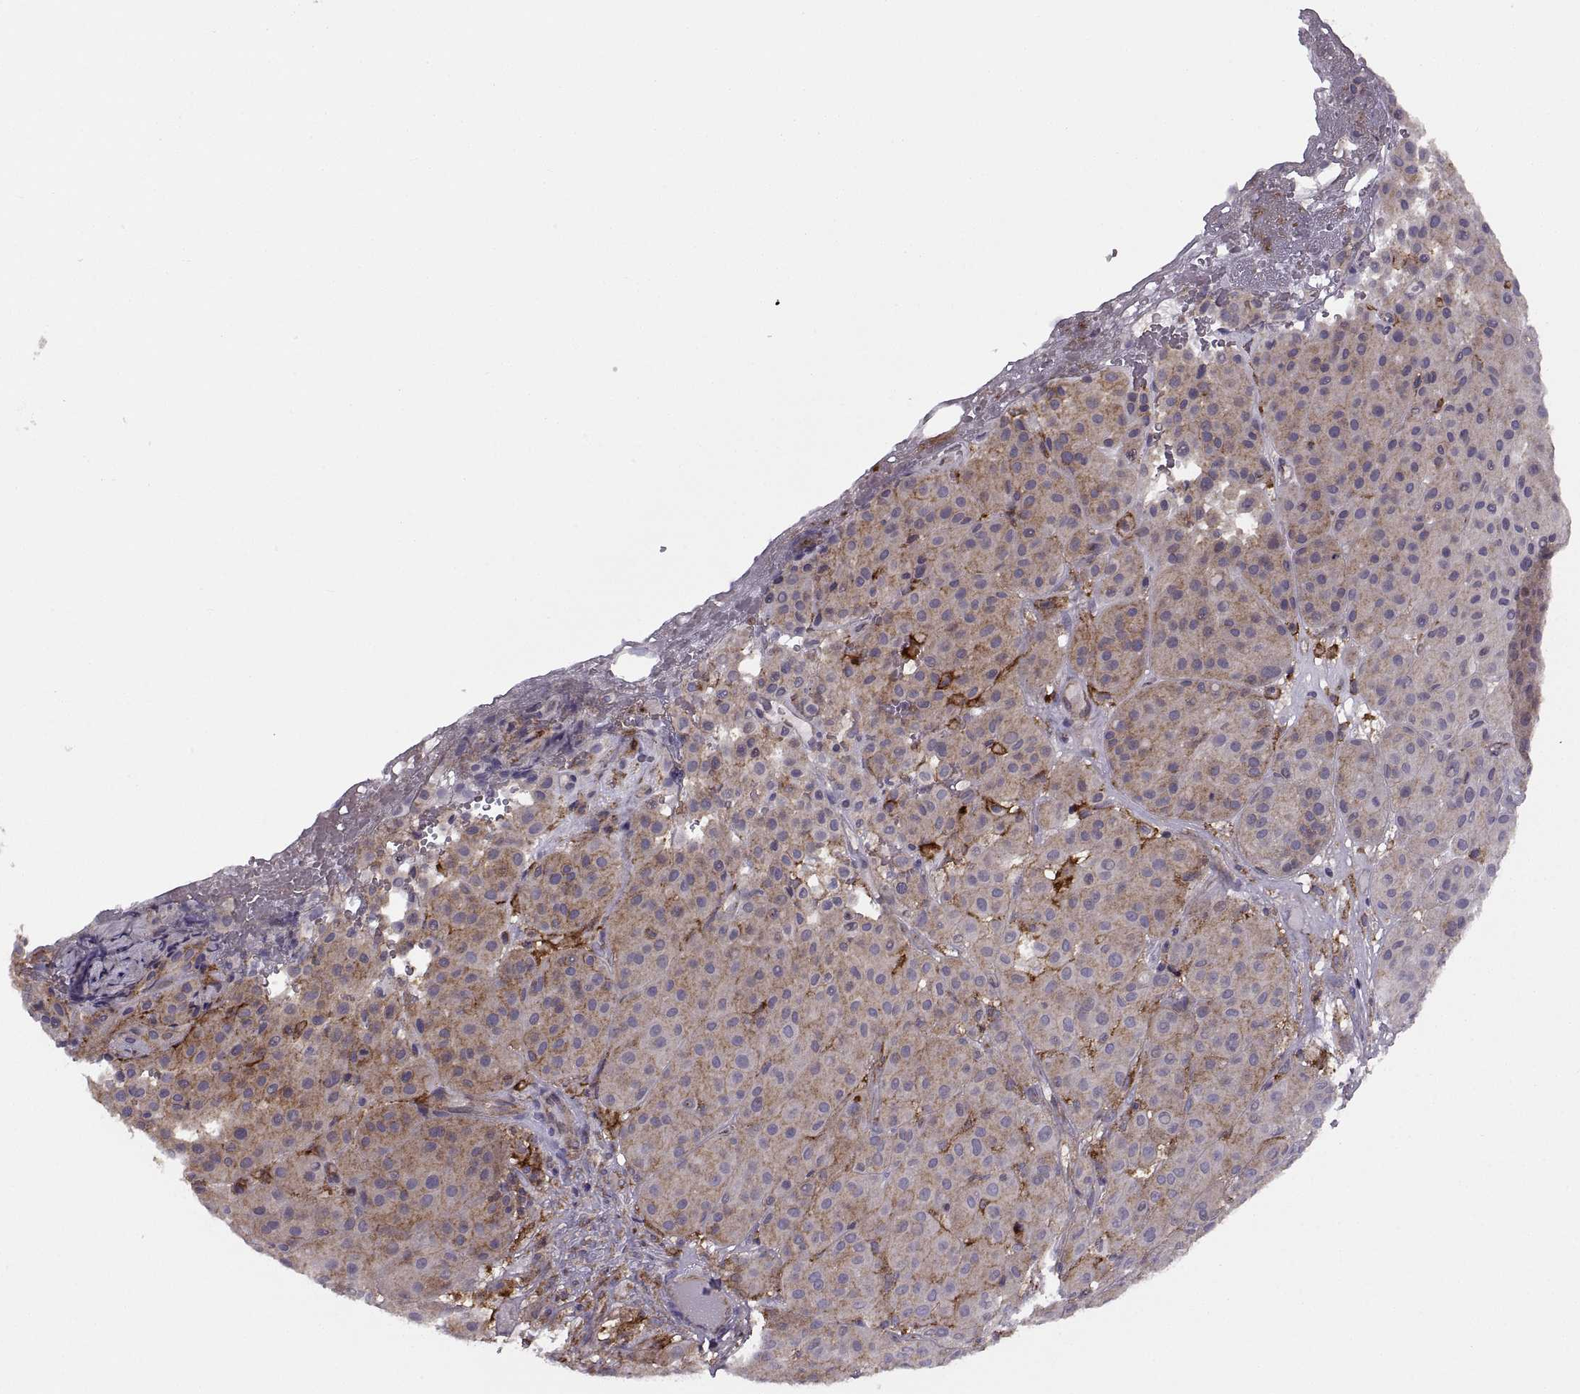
{"staining": {"intensity": "weak", "quantity": "<25%", "location": "cytoplasmic/membranous"}, "tissue": "melanoma", "cell_type": "Tumor cells", "image_type": "cancer", "snomed": [{"axis": "morphology", "description": "Malignant melanoma, Metastatic site"}, {"axis": "topography", "description": "Smooth muscle"}], "caption": "Image shows no protein expression in tumor cells of melanoma tissue.", "gene": "RALB", "patient": {"sex": "male", "age": 41}}